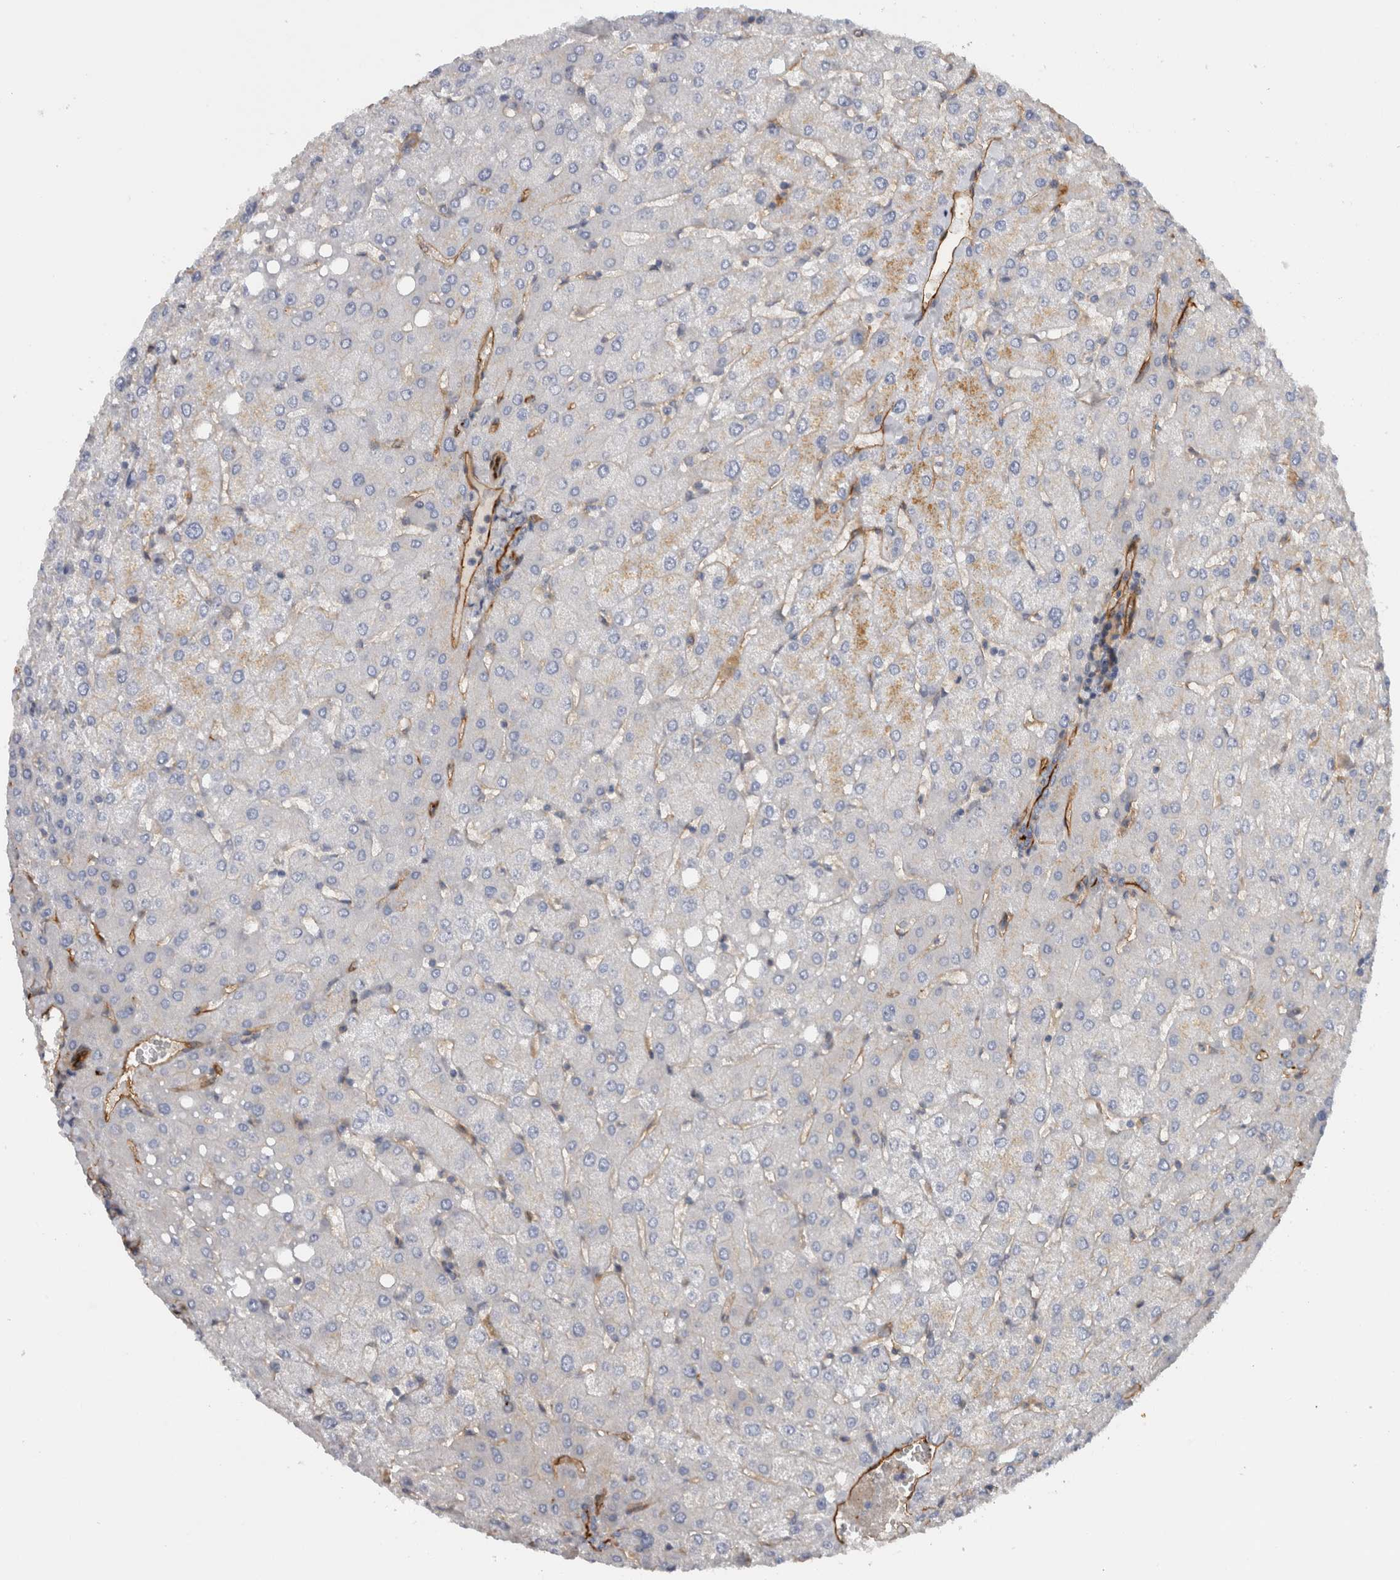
{"staining": {"intensity": "moderate", "quantity": "<25%", "location": "cytoplasmic/membranous"}, "tissue": "liver", "cell_type": "Cholangiocytes", "image_type": "normal", "snomed": [{"axis": "morphology", "description": "Normal tissue, NOS"}, {"axis": "topography", "description": "Liver"}], "caption": "Immunohistochemical staining of normal human liver displays low levels of moderate cytoplasmic/membranous staining in about <25% of cholangiocytes.", "gene": "CD59", "patient": {"sex": "female", "age": 54}}